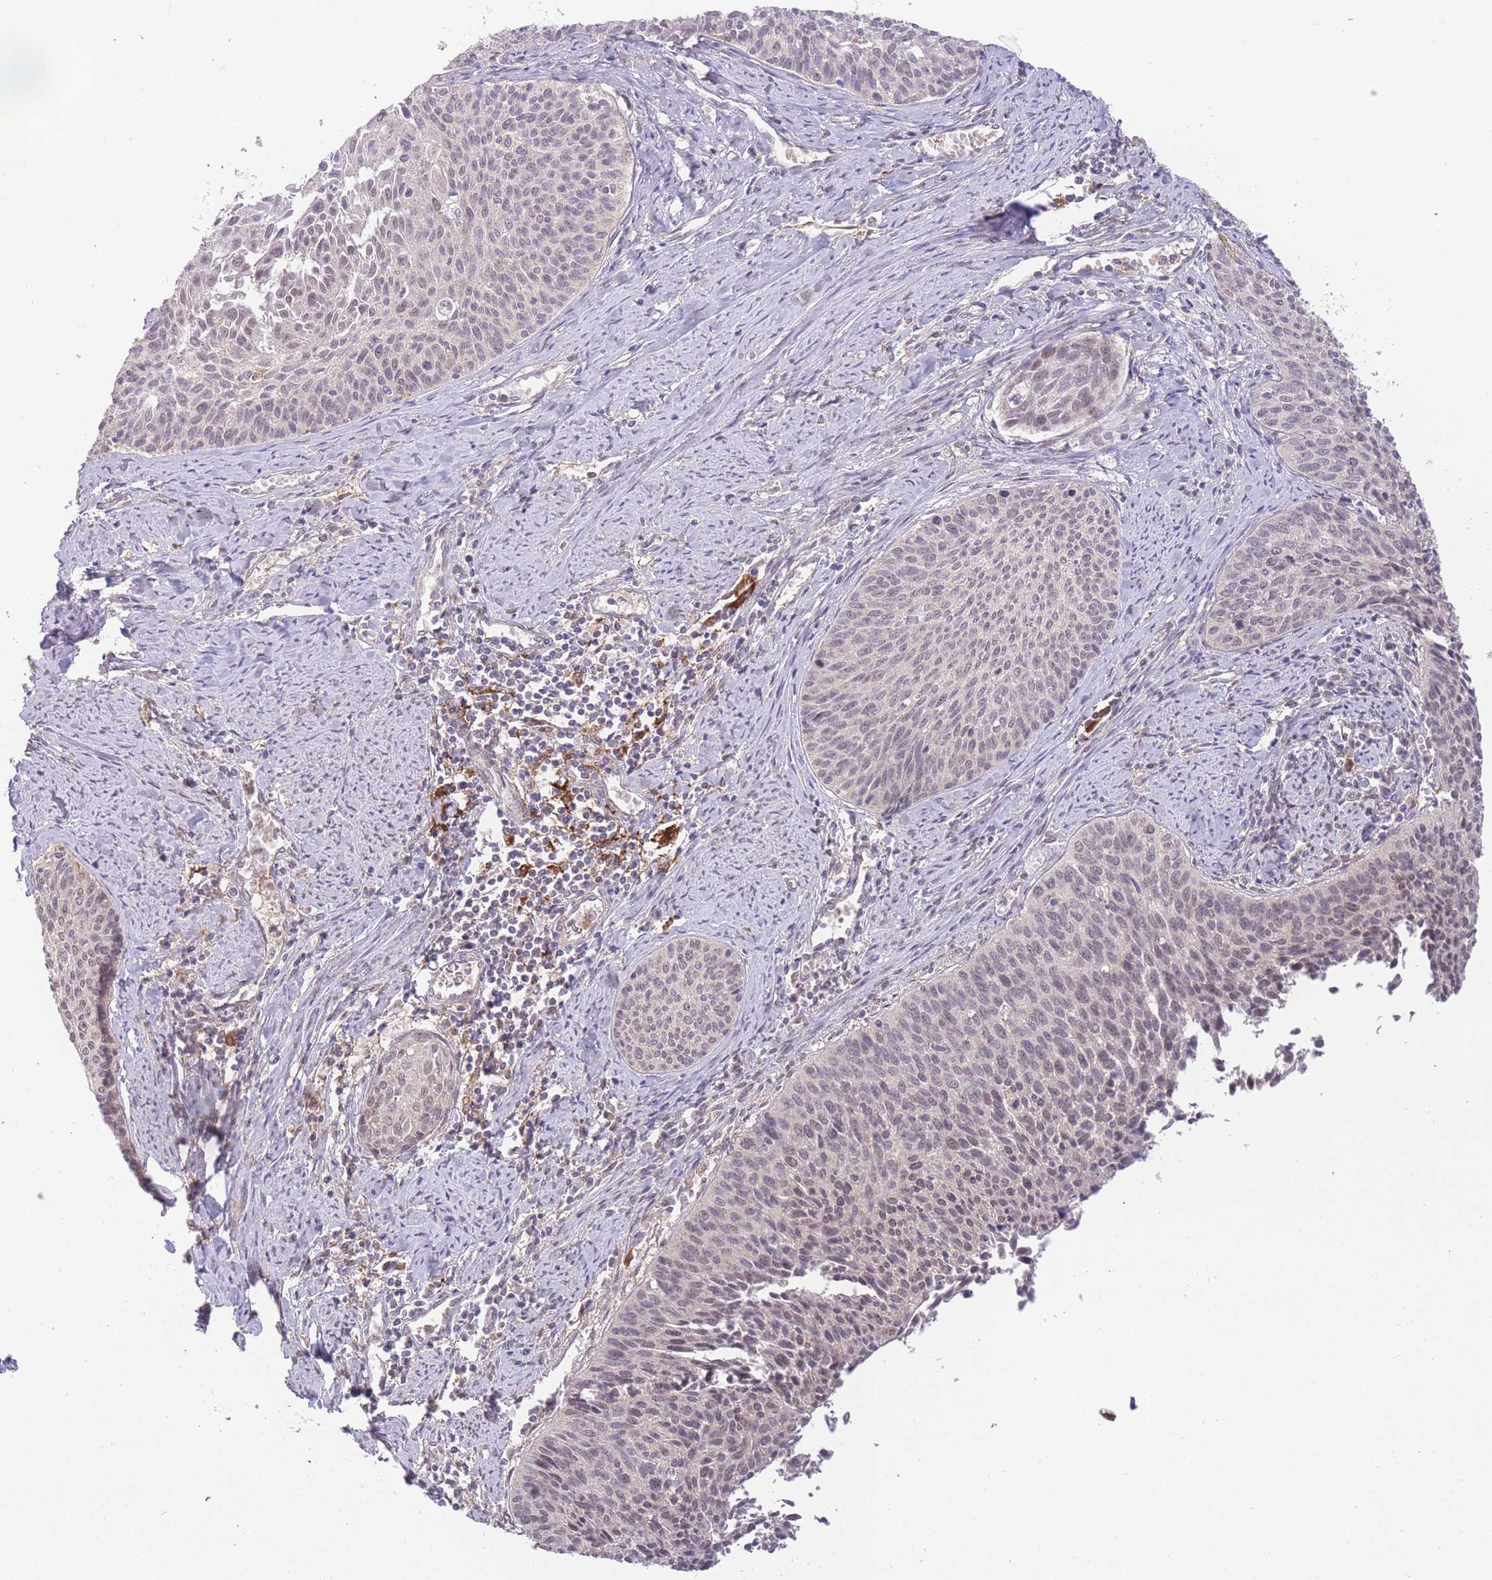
{"staining": {"intensity": "weak", "quantity": "25%-75%", "location": "nuclear"}, "tissue": "cervical cancer", "cell_type": "Tumor cells", "image_type": "cancer", "snomed": [{"axis": "morphology", "description": "Squamous cell carcinoma, NOS"}, {"axis": "topography", "description": "Cervix"}], "caption": "Human cervical cancer (squamous cell carcinoma) stained with a protein marker displays weak staining in tumor cells.", "gene": "RNF144B", "patient": {"sex": "female", "age": 55}}